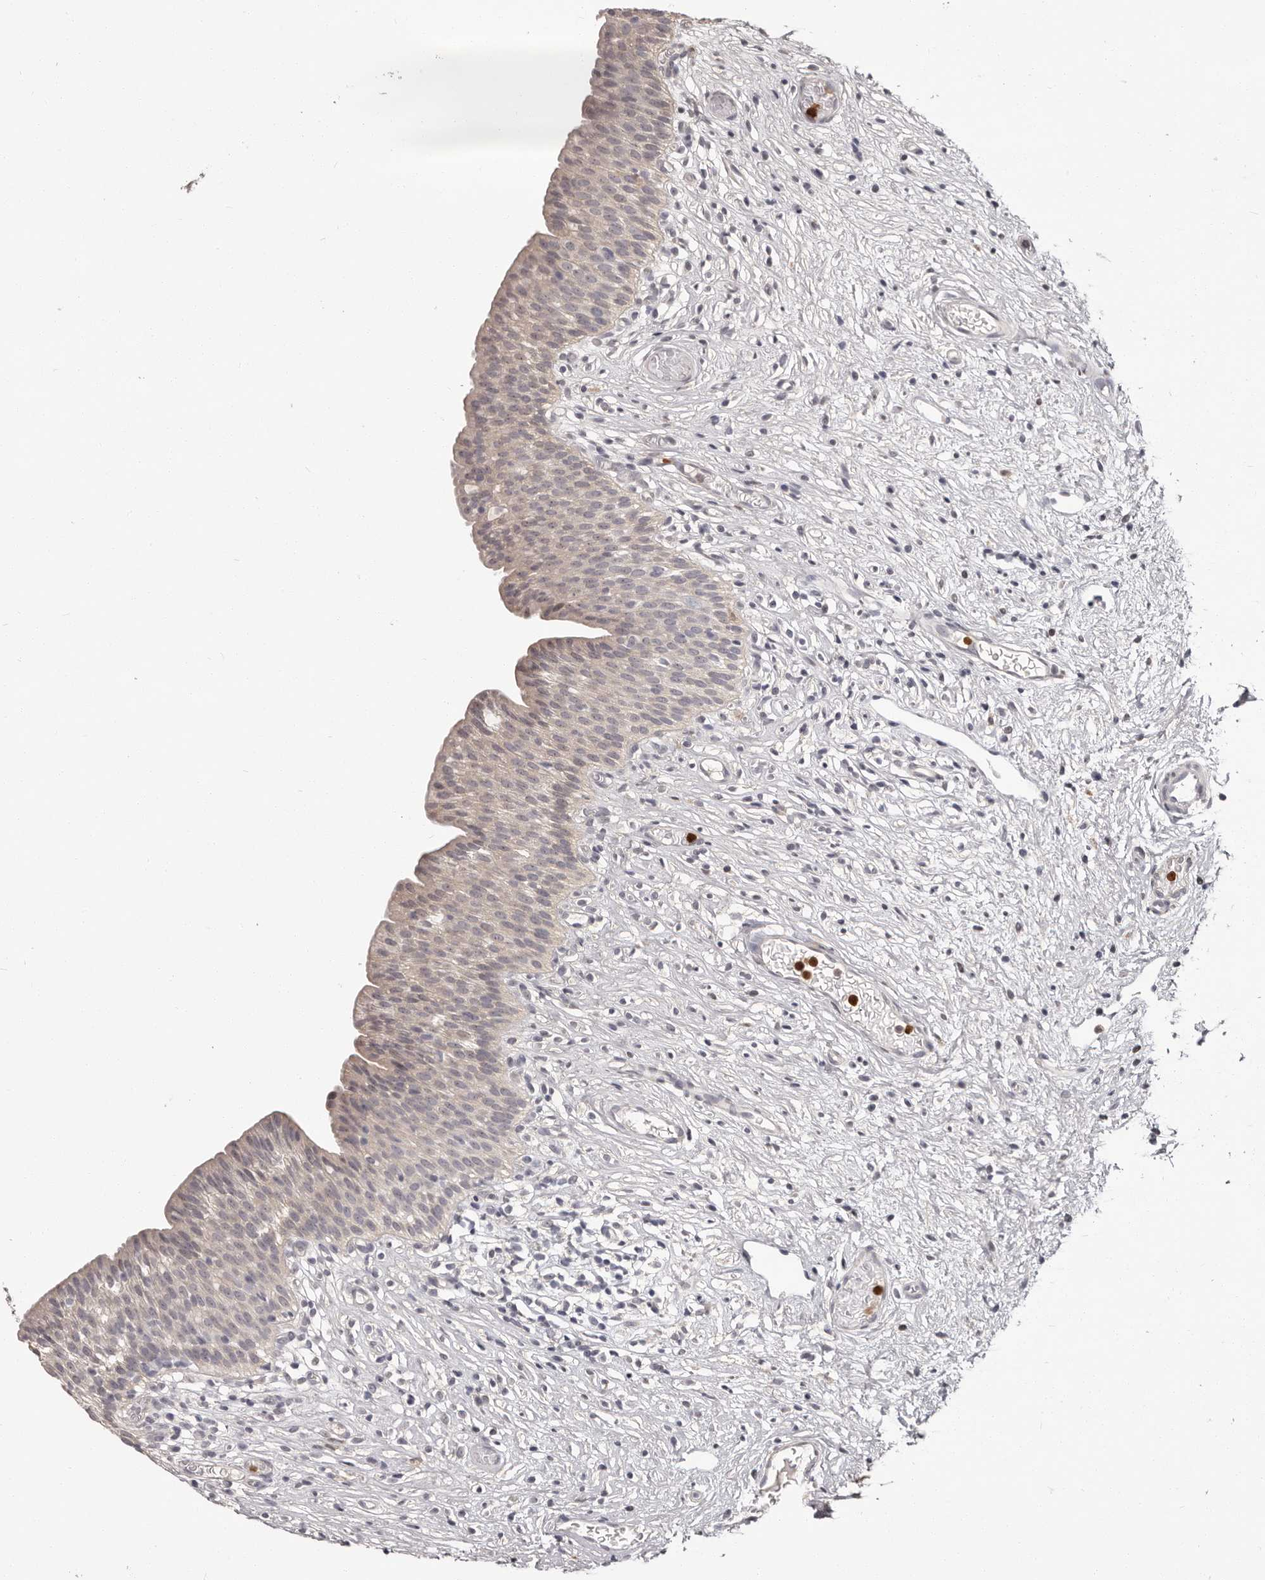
{"staining": {"intensity": "weak", "quantity": ">75%", "location": "cytoplasmic/membranous,nuclear"}, "tissue": "urinary bladder", "cell_type": "Urothelial cells", "image_type": "normal", "snomed": [{"axis": "morphology", "description": "Transitional cell carcinoma in-situ"}, {"axis": "topography", "description": "Urinary bladder"}], "caption": "Brown immunohistochemical staining in normal urinary bladder displays weak cytoplasmic/membranous,nuclear staining in approximately >75% of urothelial cells. (IHC, brightfield microscopy, high magnification).", "gene": "GPR157", "patient": {"sex": "male", "age": 74}}